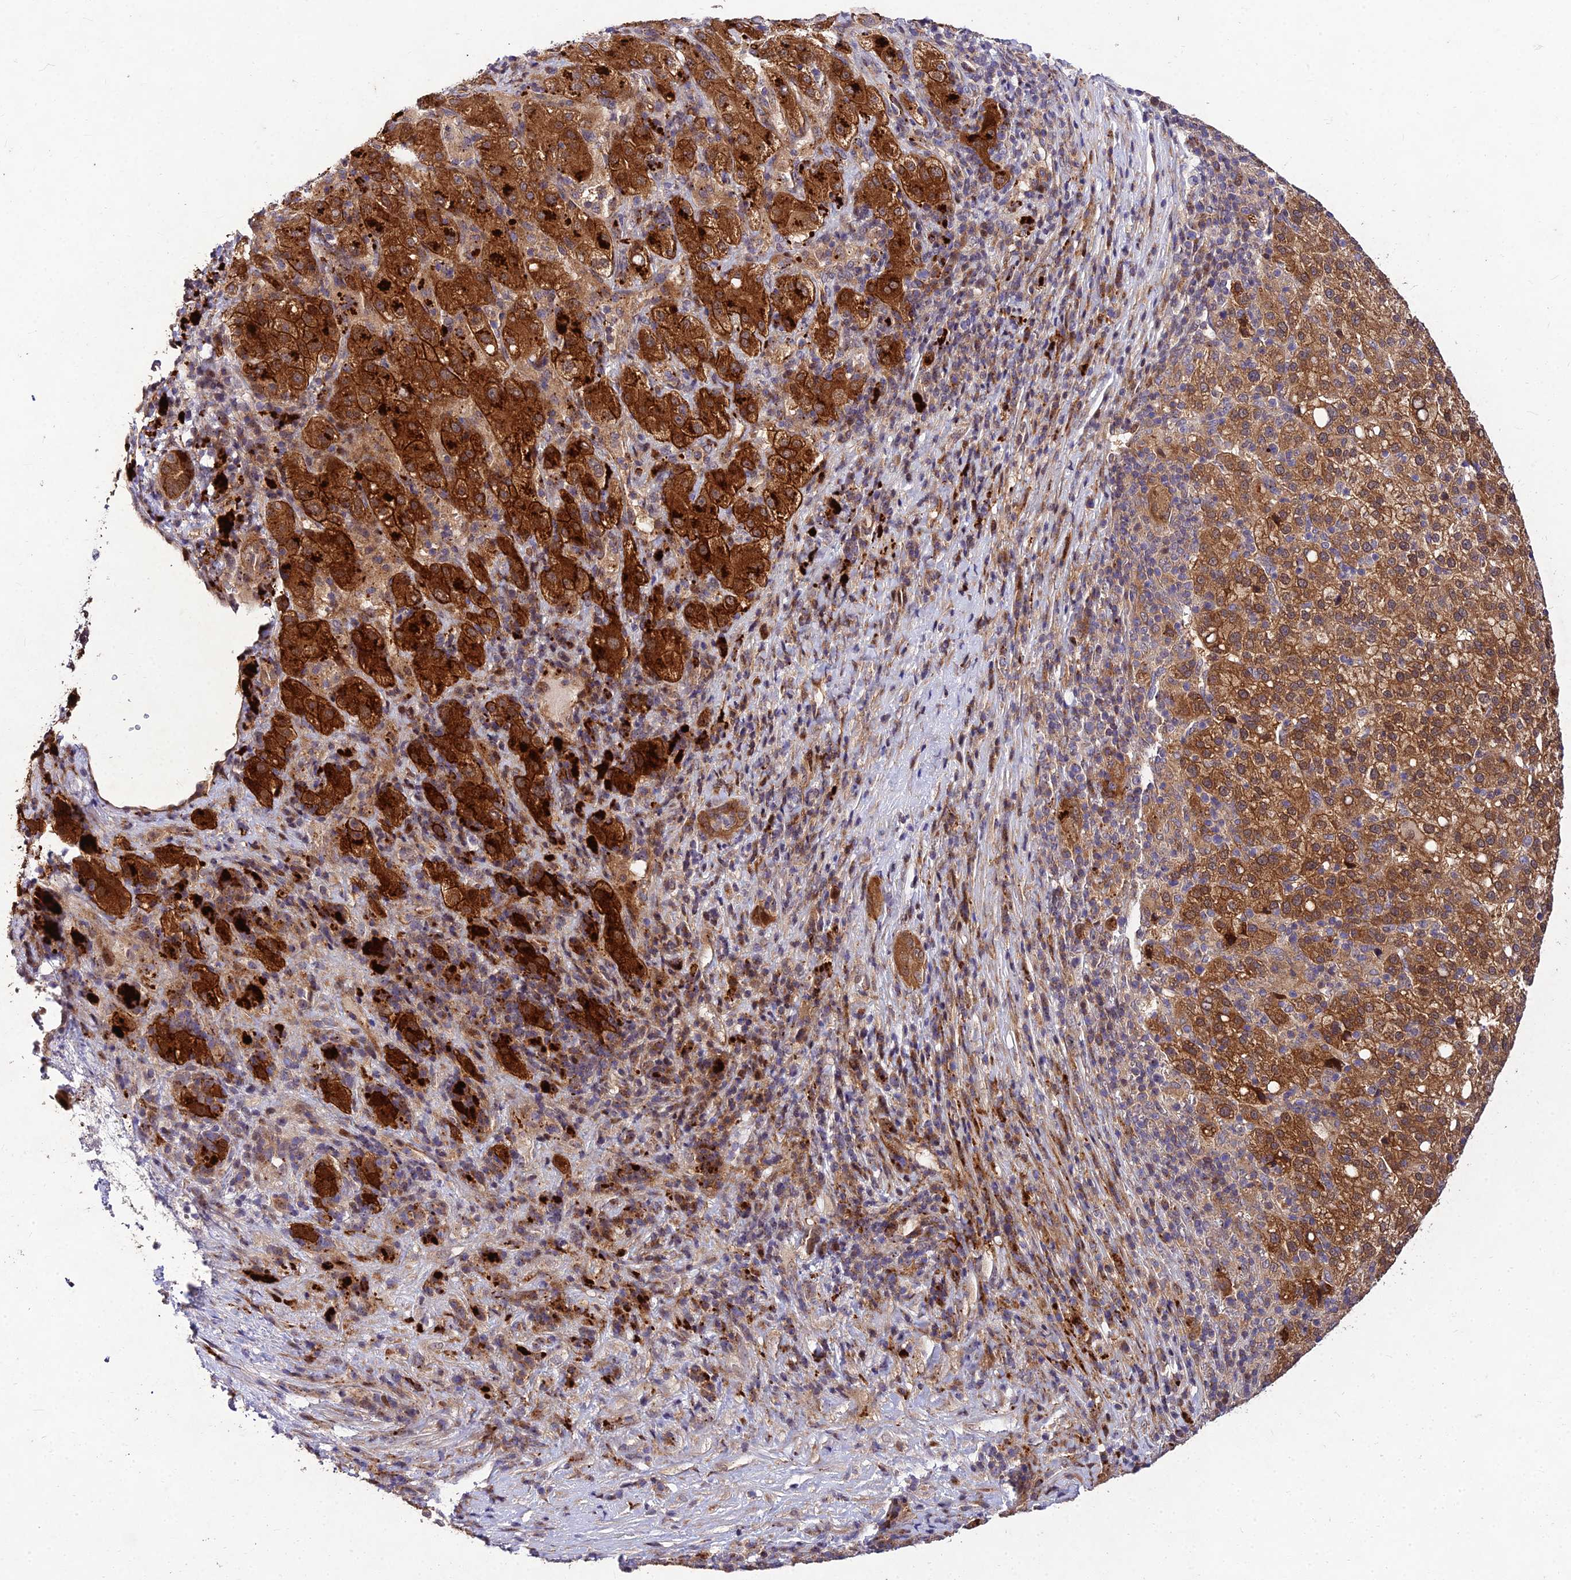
{"staining": {"intensity": "strong", "quantity": ">75%", "location": "cytoplasmic/membranous"}, "tissue": "liver cancer", "cell_type": "Tumor cells", "image_type": "cancer", "snomed": [{"axis": "morphology", "description": "Carcinoma, Hepatocellular, NOS"}, {"axis": "topography", "description": "Liver"}], "caption": "Liver hepatocellular carcinoma was stained to show a protein in brown. There is high levels of strong cytoplasmic/membranous staining in approximately >75% of tumor cells.", "gene": "MKKS", "patient": {"sex": "female", "age": 58}}